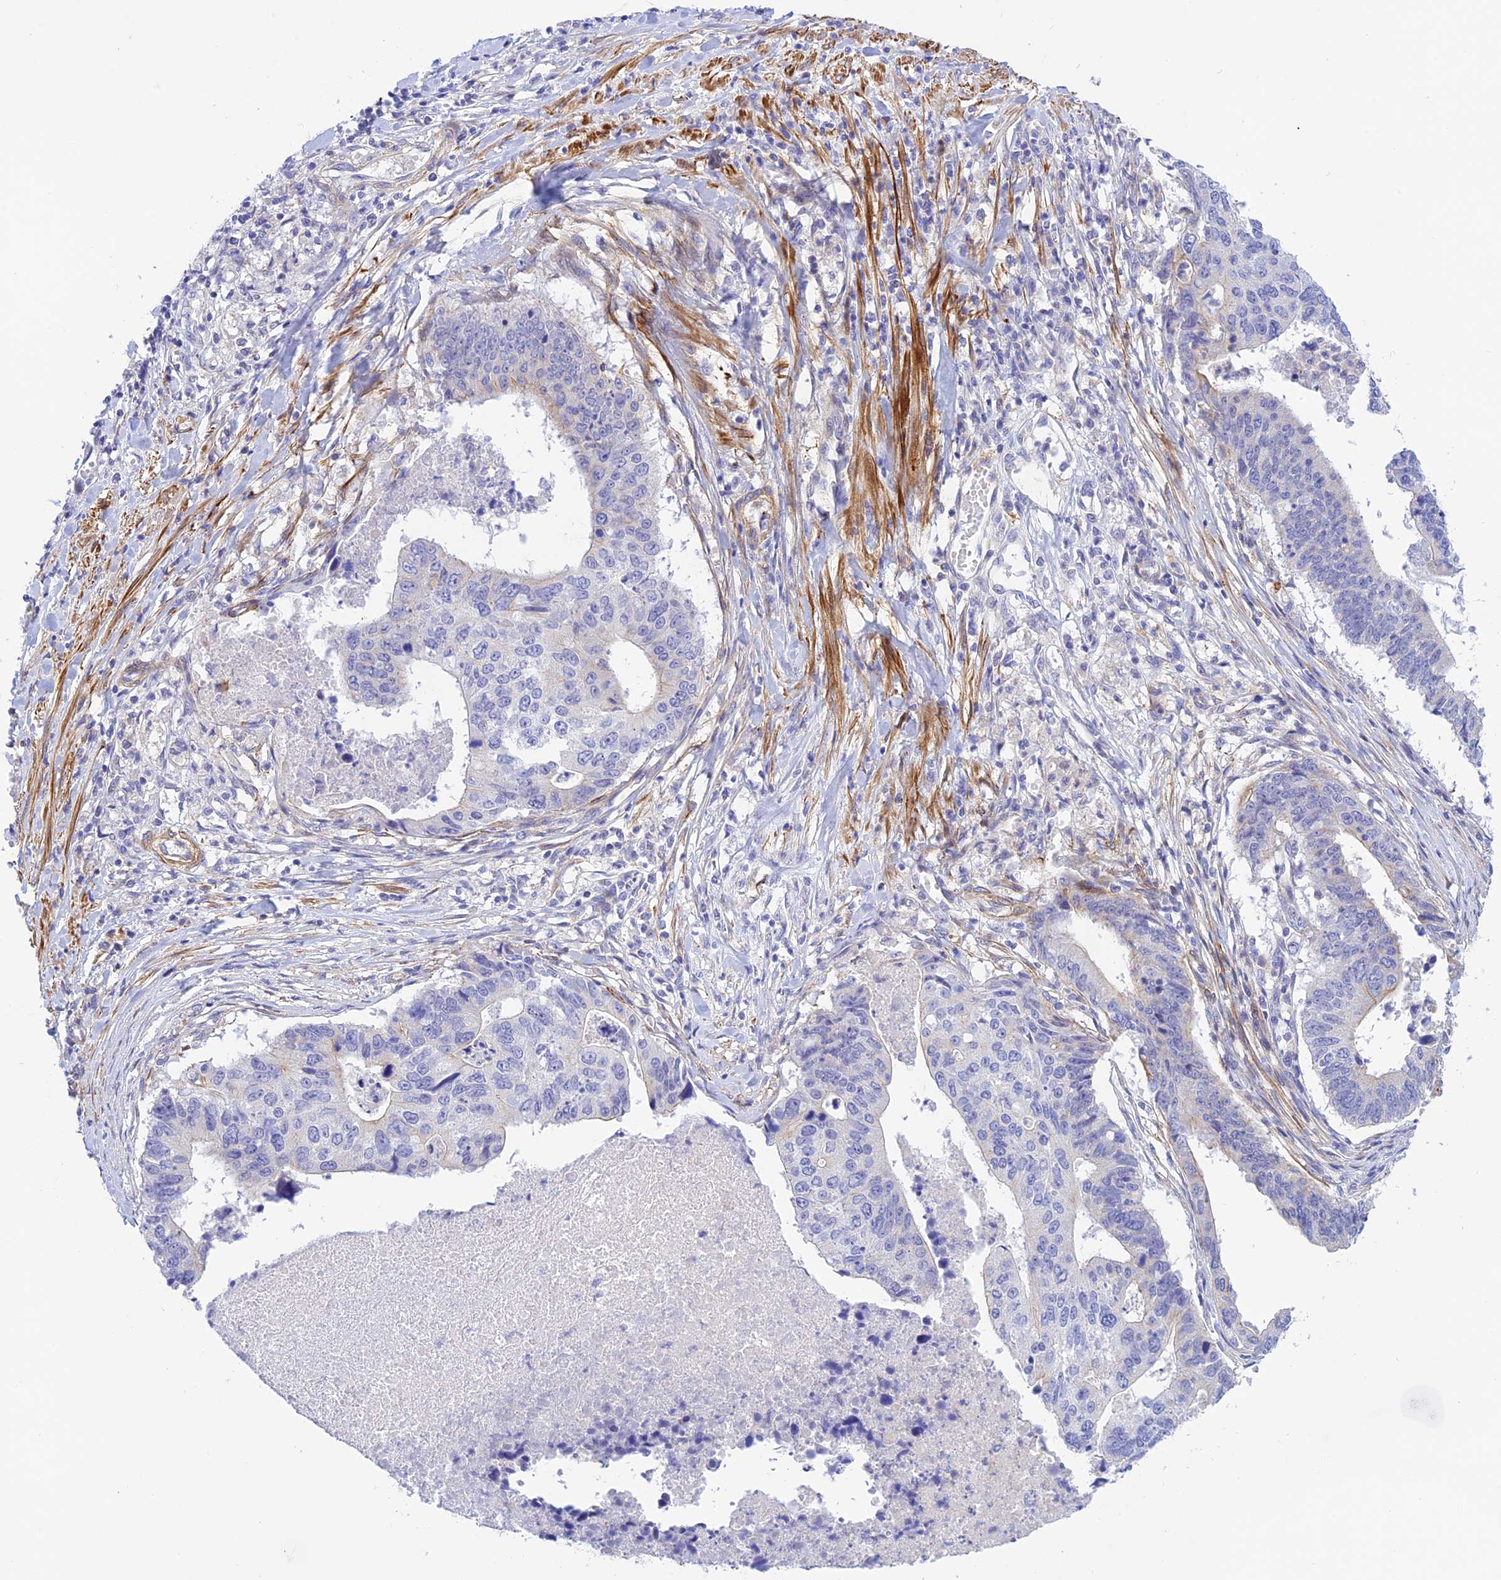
{"staining": {"intensity": "negative", "quantity": "none", "location": "none"}, "tissue": "stomach cancer", "cell_type": "Tumor cells", "image_type": "cancer", "snomed": [{"axis": "morphology", "description": "Adenocarcinoma, NOS"}, {"axis": "topography", "description": "Stomach"}], "caption": "DAB (3,3'-diaminobenzidine) immunohistochemical staining of human stomach cancer exhibits no significant staining in tumor cells.", "gene": "ZDHHC16", "patient": {"sex": "male", "age": 59}}